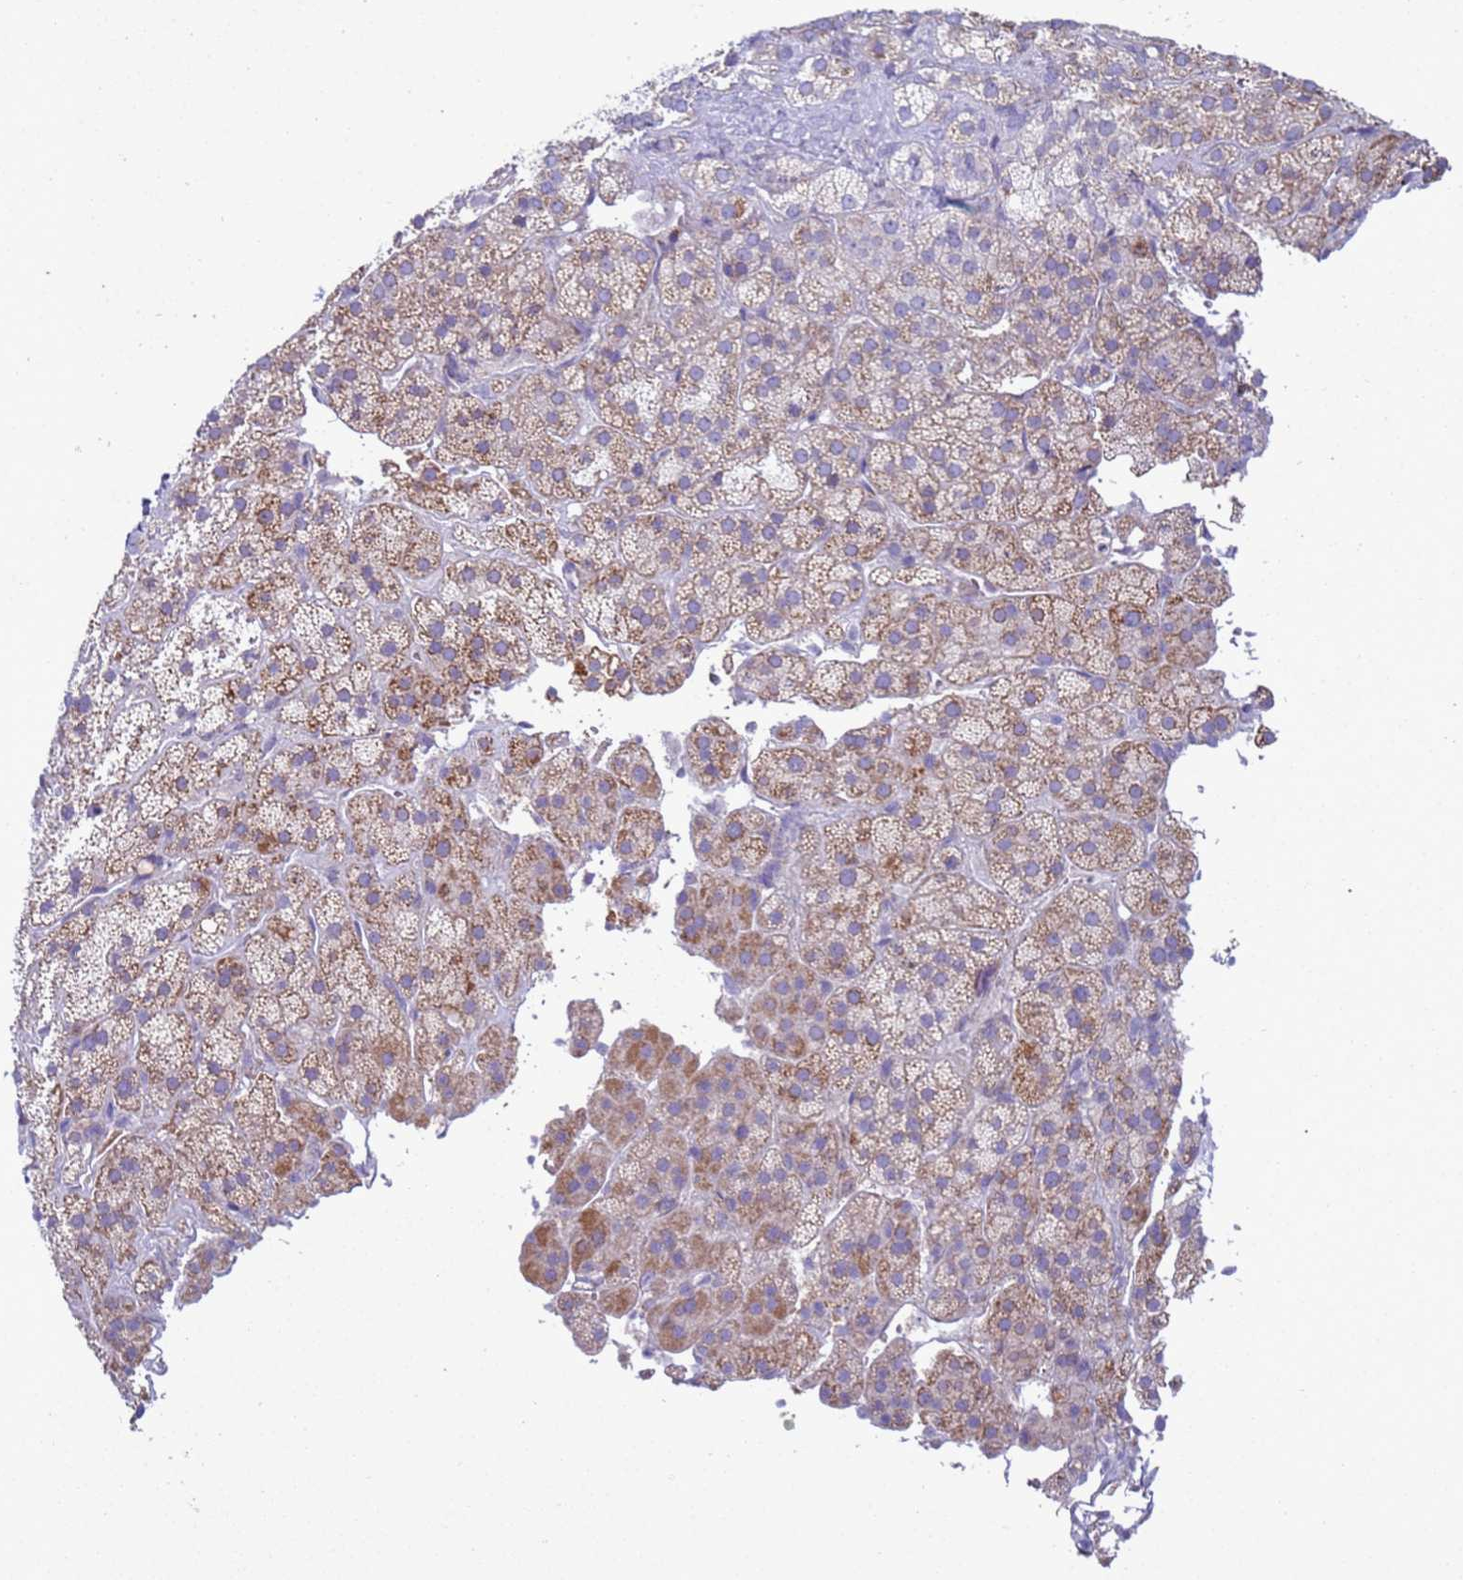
{"staining": {"intensity": "moderate", "quantity": "<25%", "location": "cytoplasmic/membranous"}, "tissue": "adrenal gland", "cell_type": "Glandular cells", "image_type": "normal", "snomed": [{"axis": "morphology", "description": "Normal tissue, NOS"}, {"axis": "topography", "description": "Adrenal gland"}], "caption": "IHC histopathology image of benign adrenal gland: adrenal gland stained using immunohistochemistry exhibits low levels of moderate protein expression localized specifically in the cytoplasmic/membranous of glandular cells, appearing as a cytoplasmic/membranous brown color.", "gene": "ABHD17B", "patient": {"sex": "female", "age": 70}}